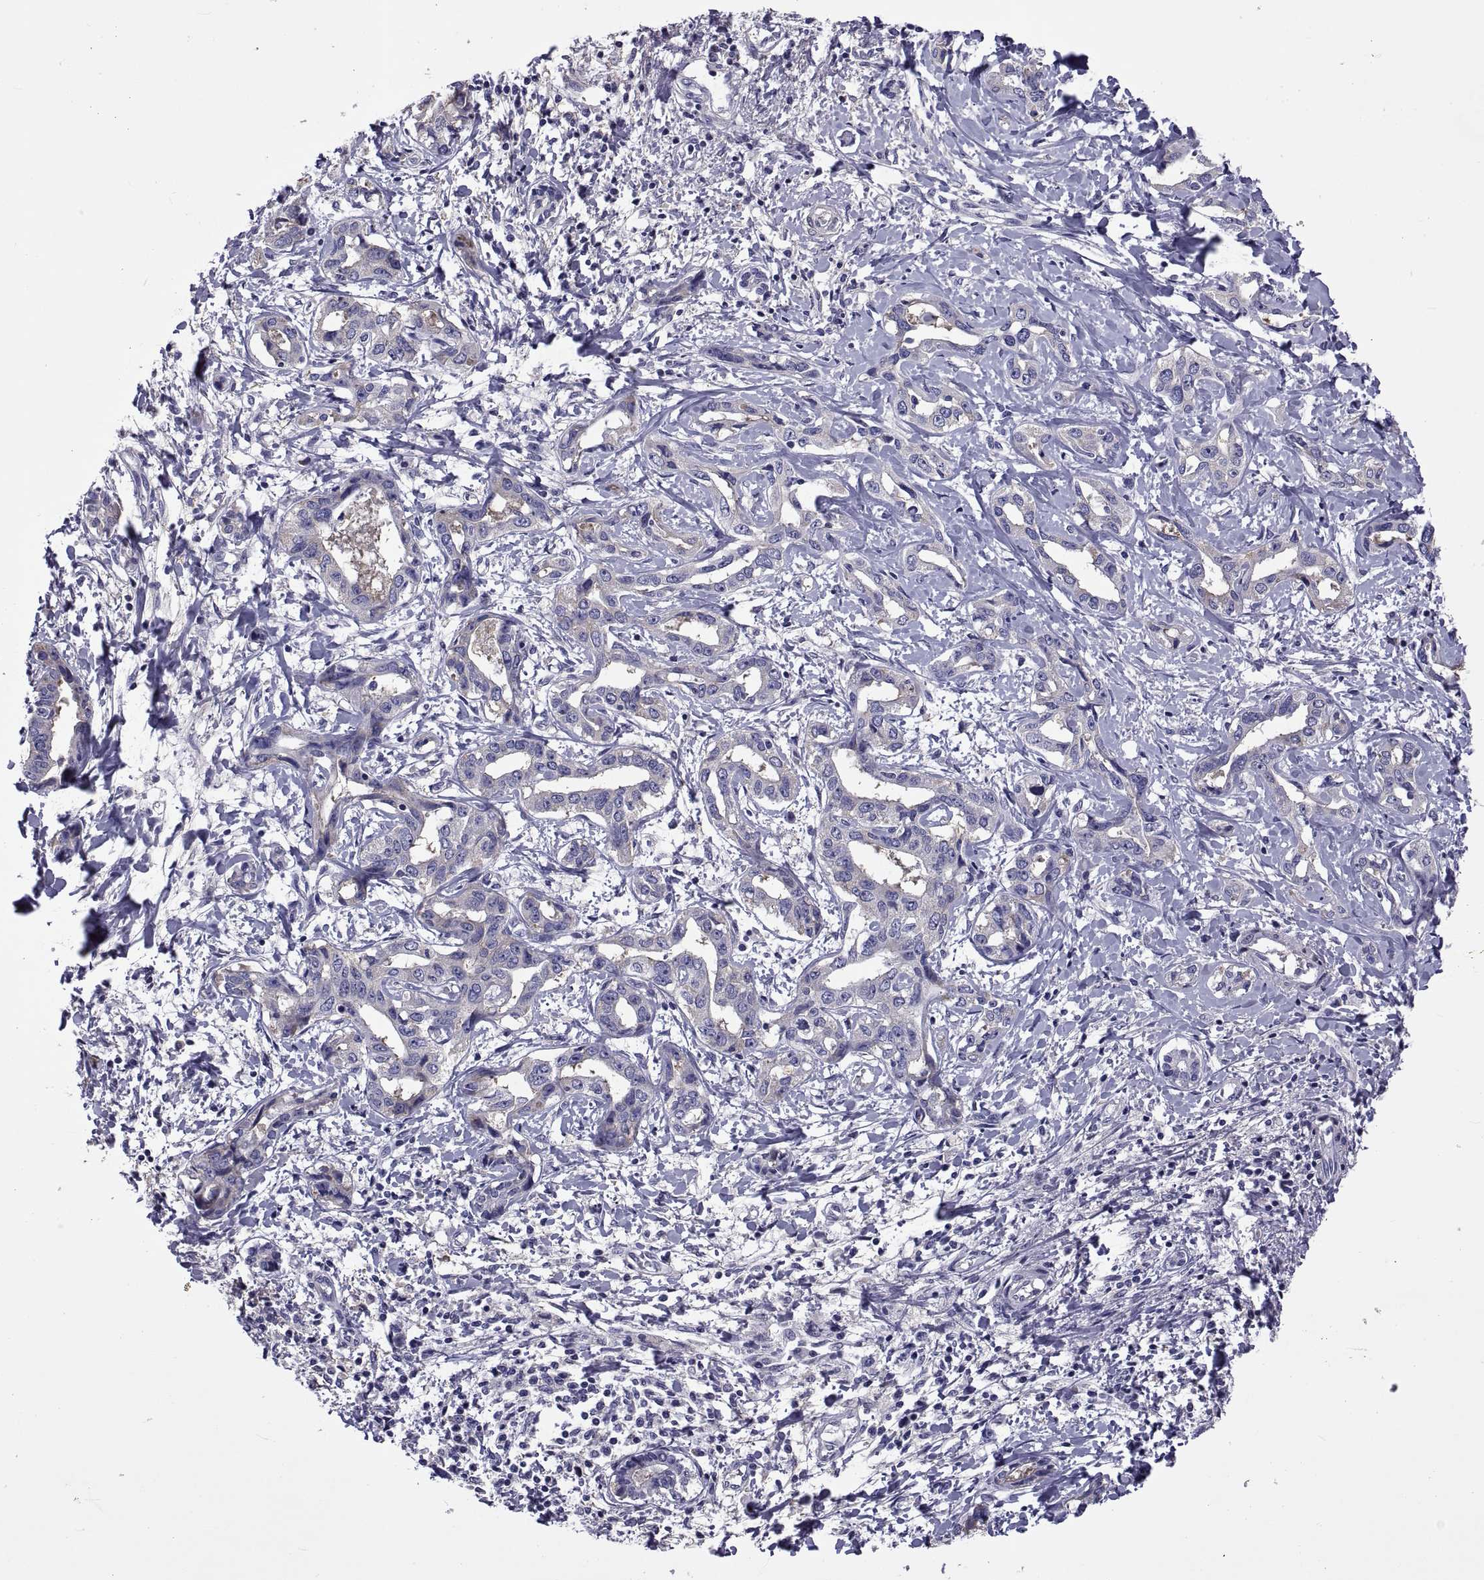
{"staining": {"intensity": "weak", "quantity": "<25%", "location": "cytoplasmic/membranous"}, "tissue": "liver cancer", "cell_type": "Tumor cells", "image_type": "cancer", "snomed": [{"axis": "morphology", "description": "Cholangiocarcinoma"}, {"axis": "topography", "description": "Liver"}], "caption": "IHC histopathology image of neoplastic tissue: liver cancer stained with DAB (3,3'-diaminobenzidine) displays no significant protein expression in tumor cells.", "gene": "TMC3", "patient": {"sex": "male", "age": 59}}